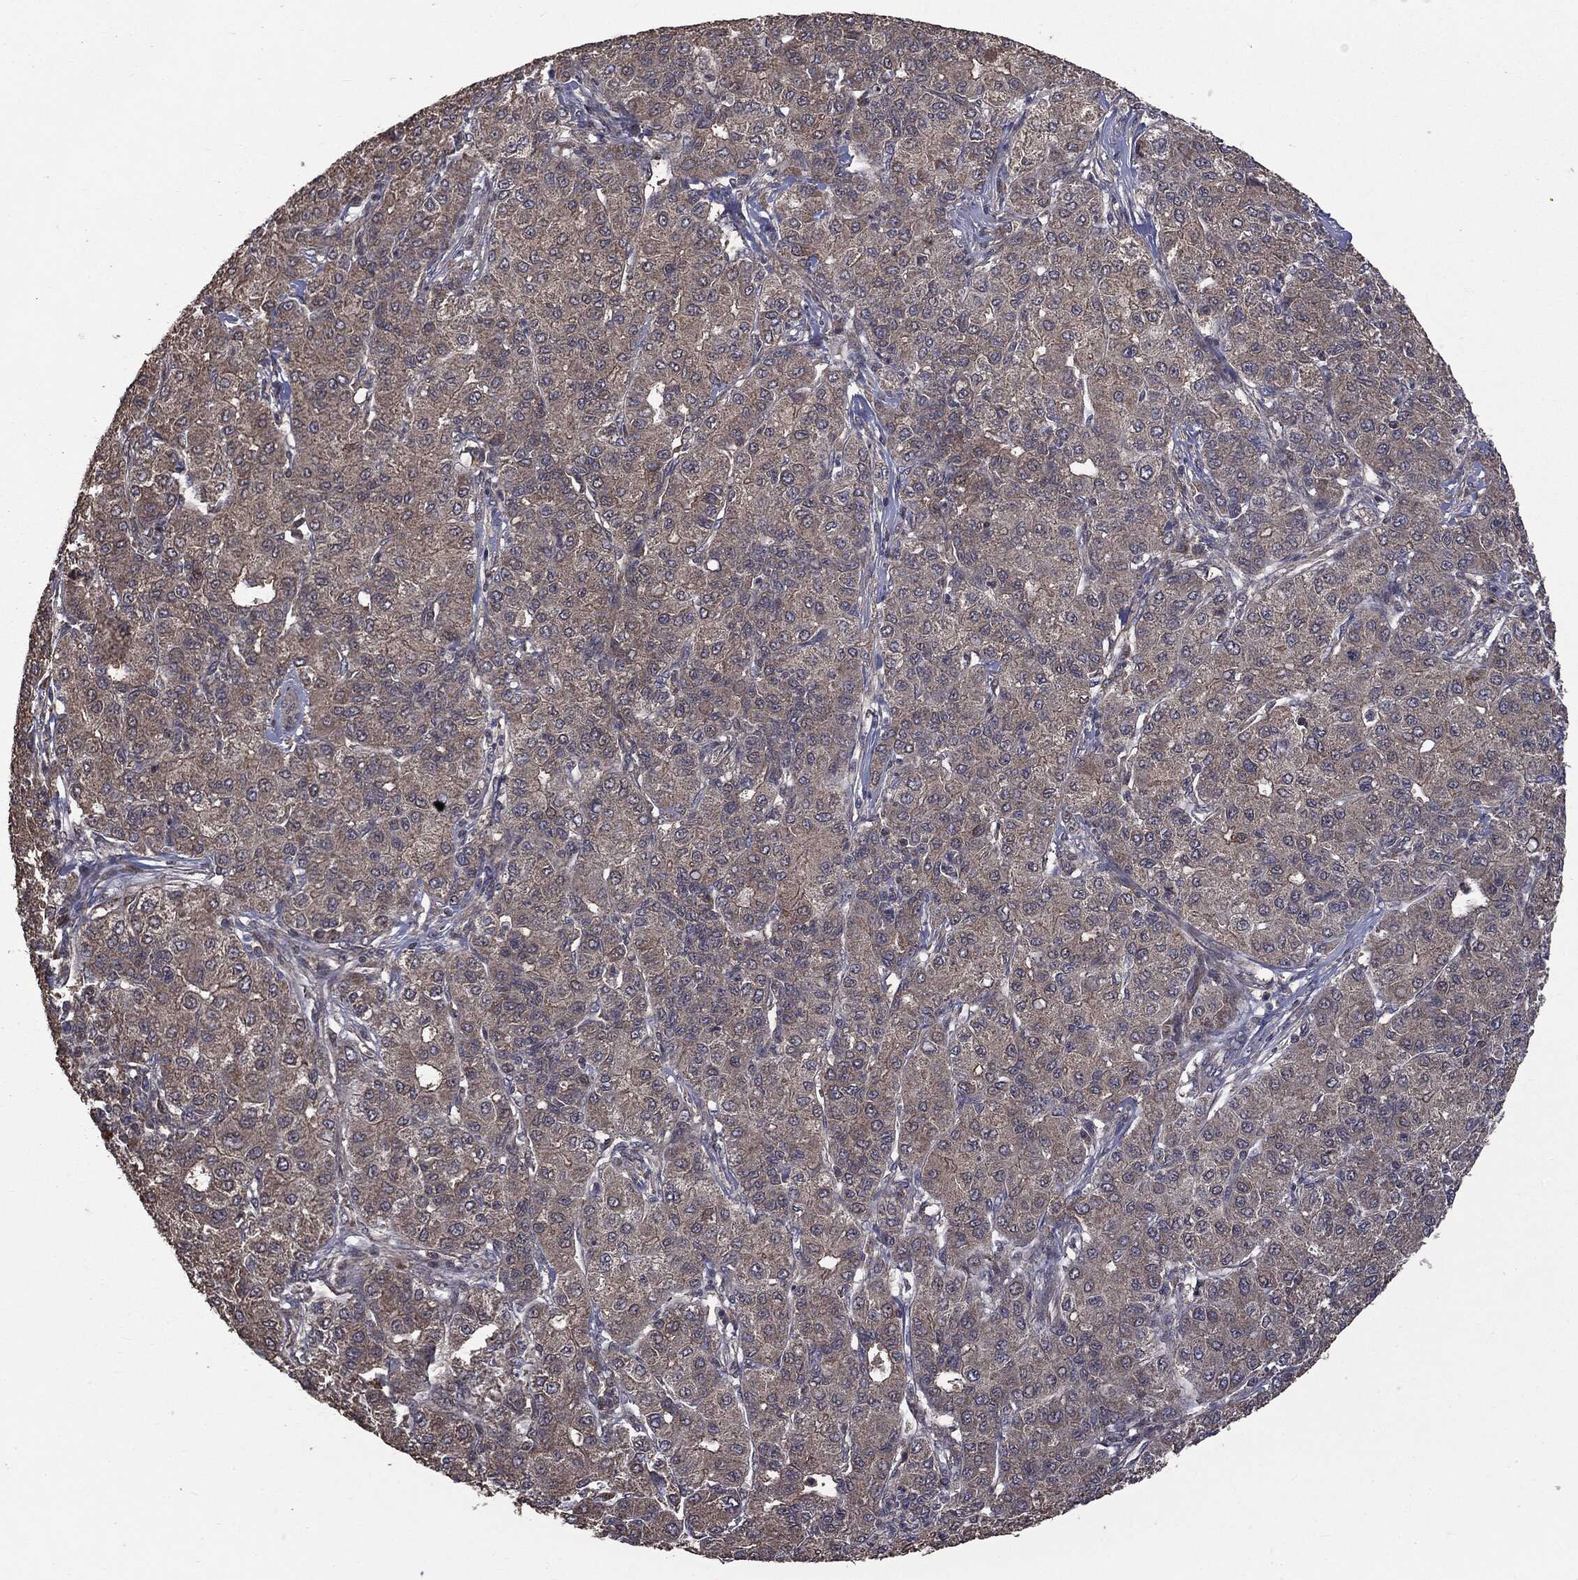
{"staining": {"intensity": "weak", "quantity": "<25%", "location": "cytoplasmic/membranous"}, "tissue": "liver cancer", "cell_type": "Tumor cells", "image_type": "cancer", "snomed": [{"axis": "morphology", "description": "Carcinoma, Hepatocellular, NOS"}, {"axis": "topography", "description": "Liver"}], "caption": "There is no significant expression in tumor cells of liver cancer (hepatocellular carcinoma).", "gene": "MTOR", "patient": {"sex": "male", "age": 65}}